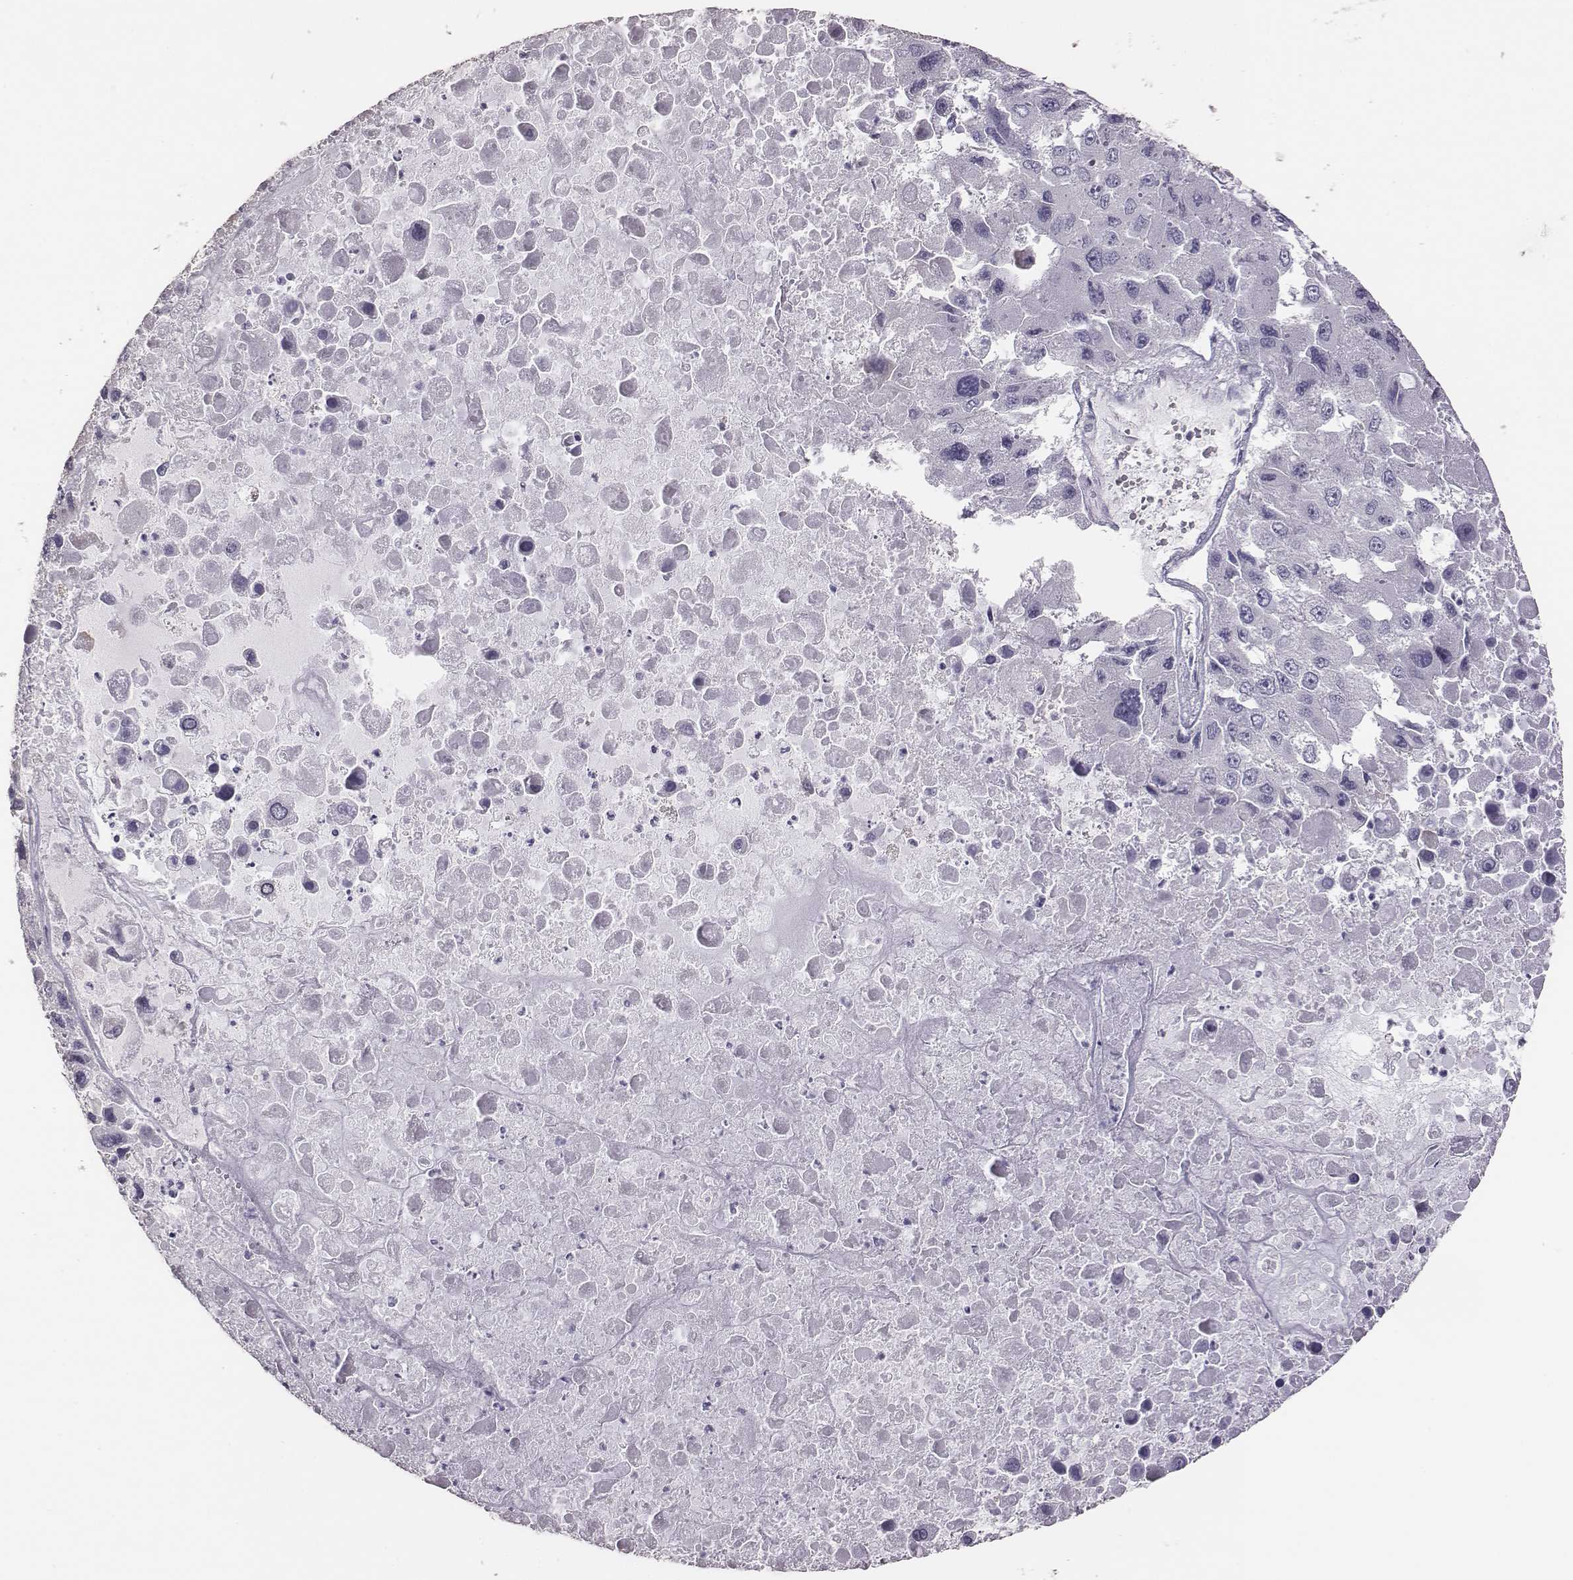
{"staining": {"intensity": "negative", "quantity": "none", "location": "none"}, "tissue": "liver cancer", "cell_type": "Tumor cells", "image_type": "cancer", "snomed": [{"axis": "morphology", "description": "Carcinoma, Hepatocellular, NOS"}, {"axis": "topography", "description": "Liver"}], "caption": "IHC histopathology image of liver hepatocellular carcinoma stained for a protein (brown), which reveals no positivity in tumor cells. (DAB IHC with hematoxylin counter stain).", "gene": "GUCA1A", "patient": {"sex": "female", "age": 41}}